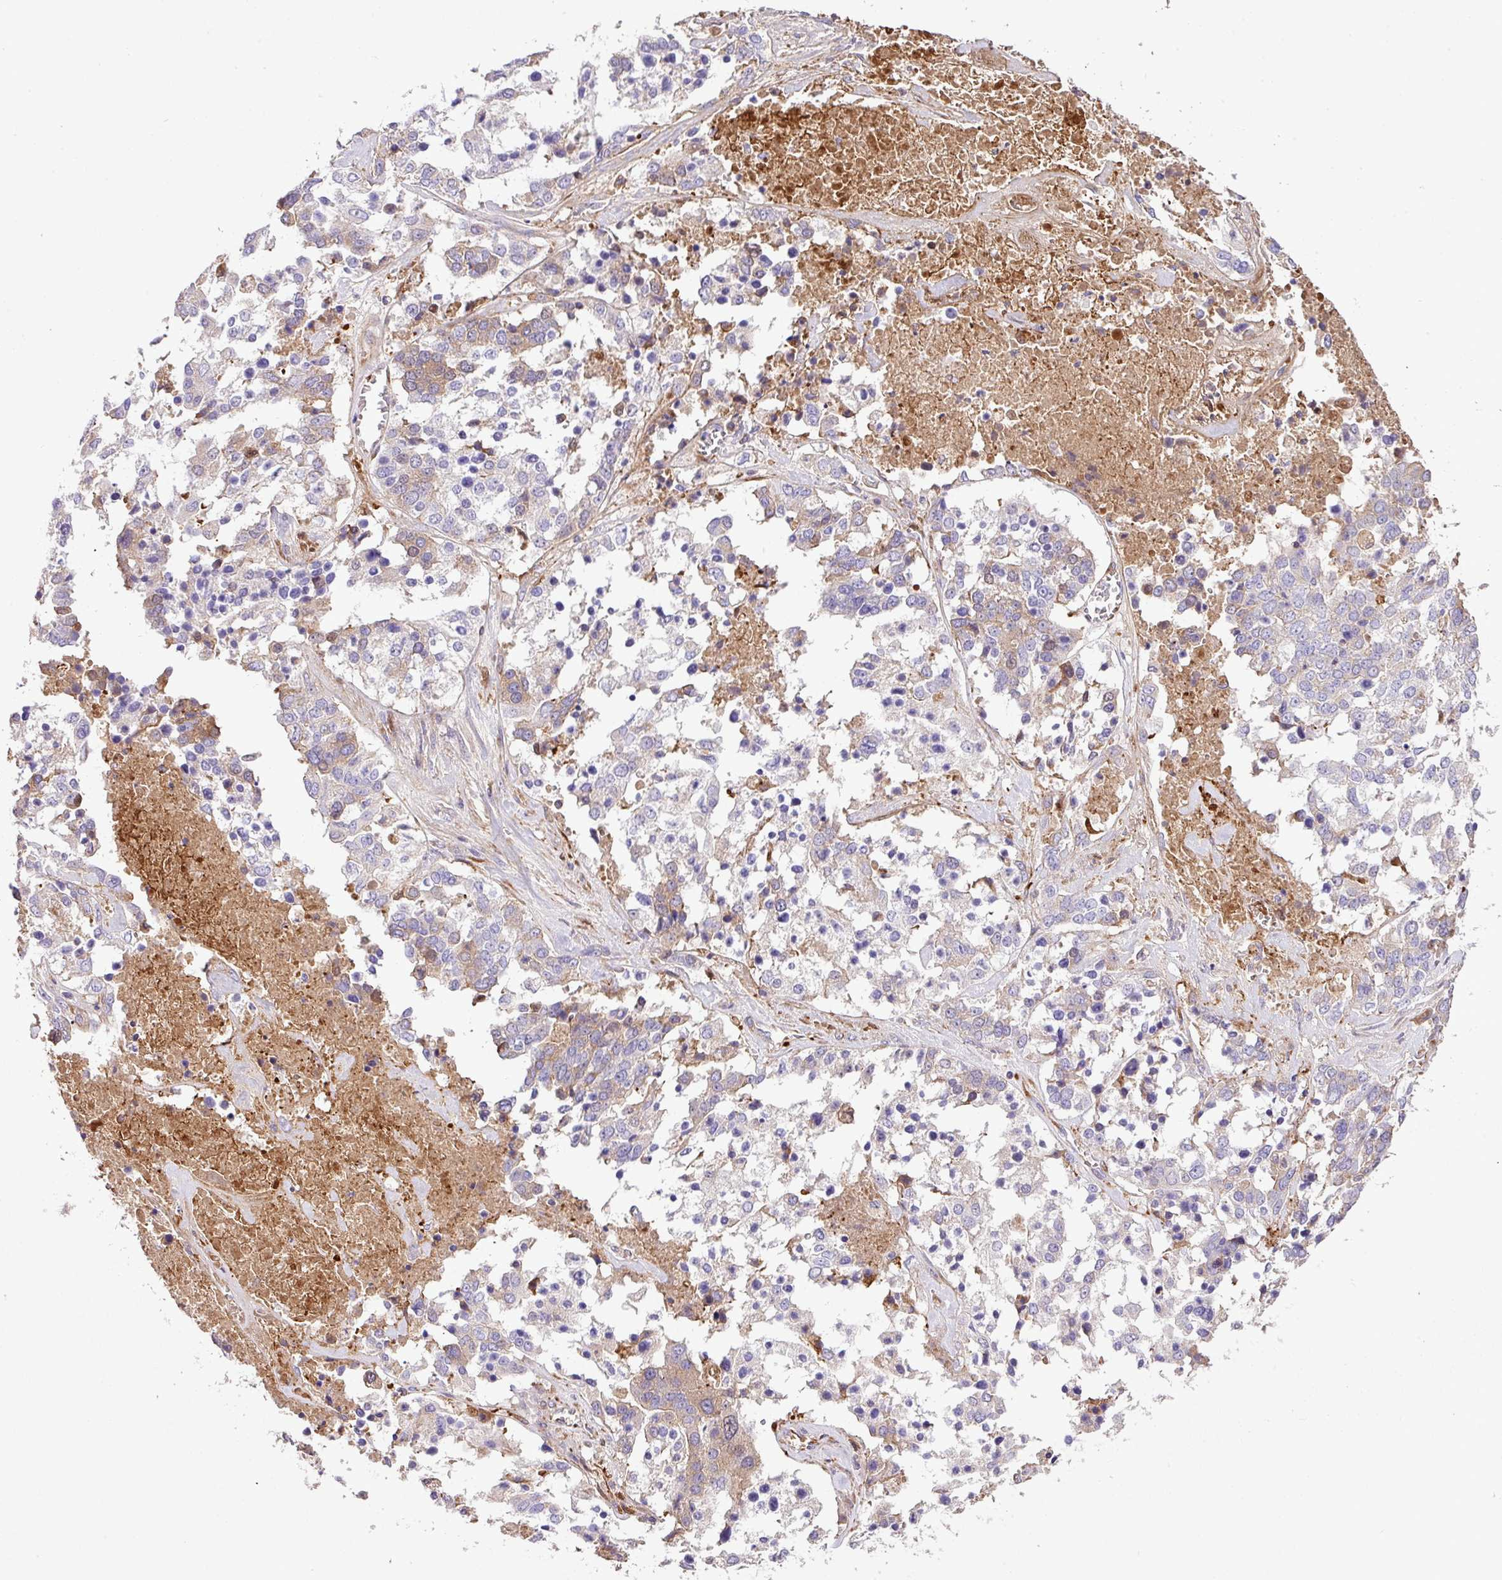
{"staining": {"intensity": "weak", "quantity": "25%-75%", "location": "cytoplasmic/membranous"}, "tissue": "ovarian cancer", "cell_type": "Tumor cells", "image_type": "cancer", "snomed": [{"axis": "morphology", "description": "Cystadenocarcinoma, serous, NOS"}, {"axis": "topography", "description": "Ovary"}], "caption": "A brown stain highlights weak cytoplasmic/membranous expression of a protein in human ovarian serous cystadenocarcinoma tumor cells.", "gene": "CTXN2", "patient": {"sex": "female", "age": 44}}